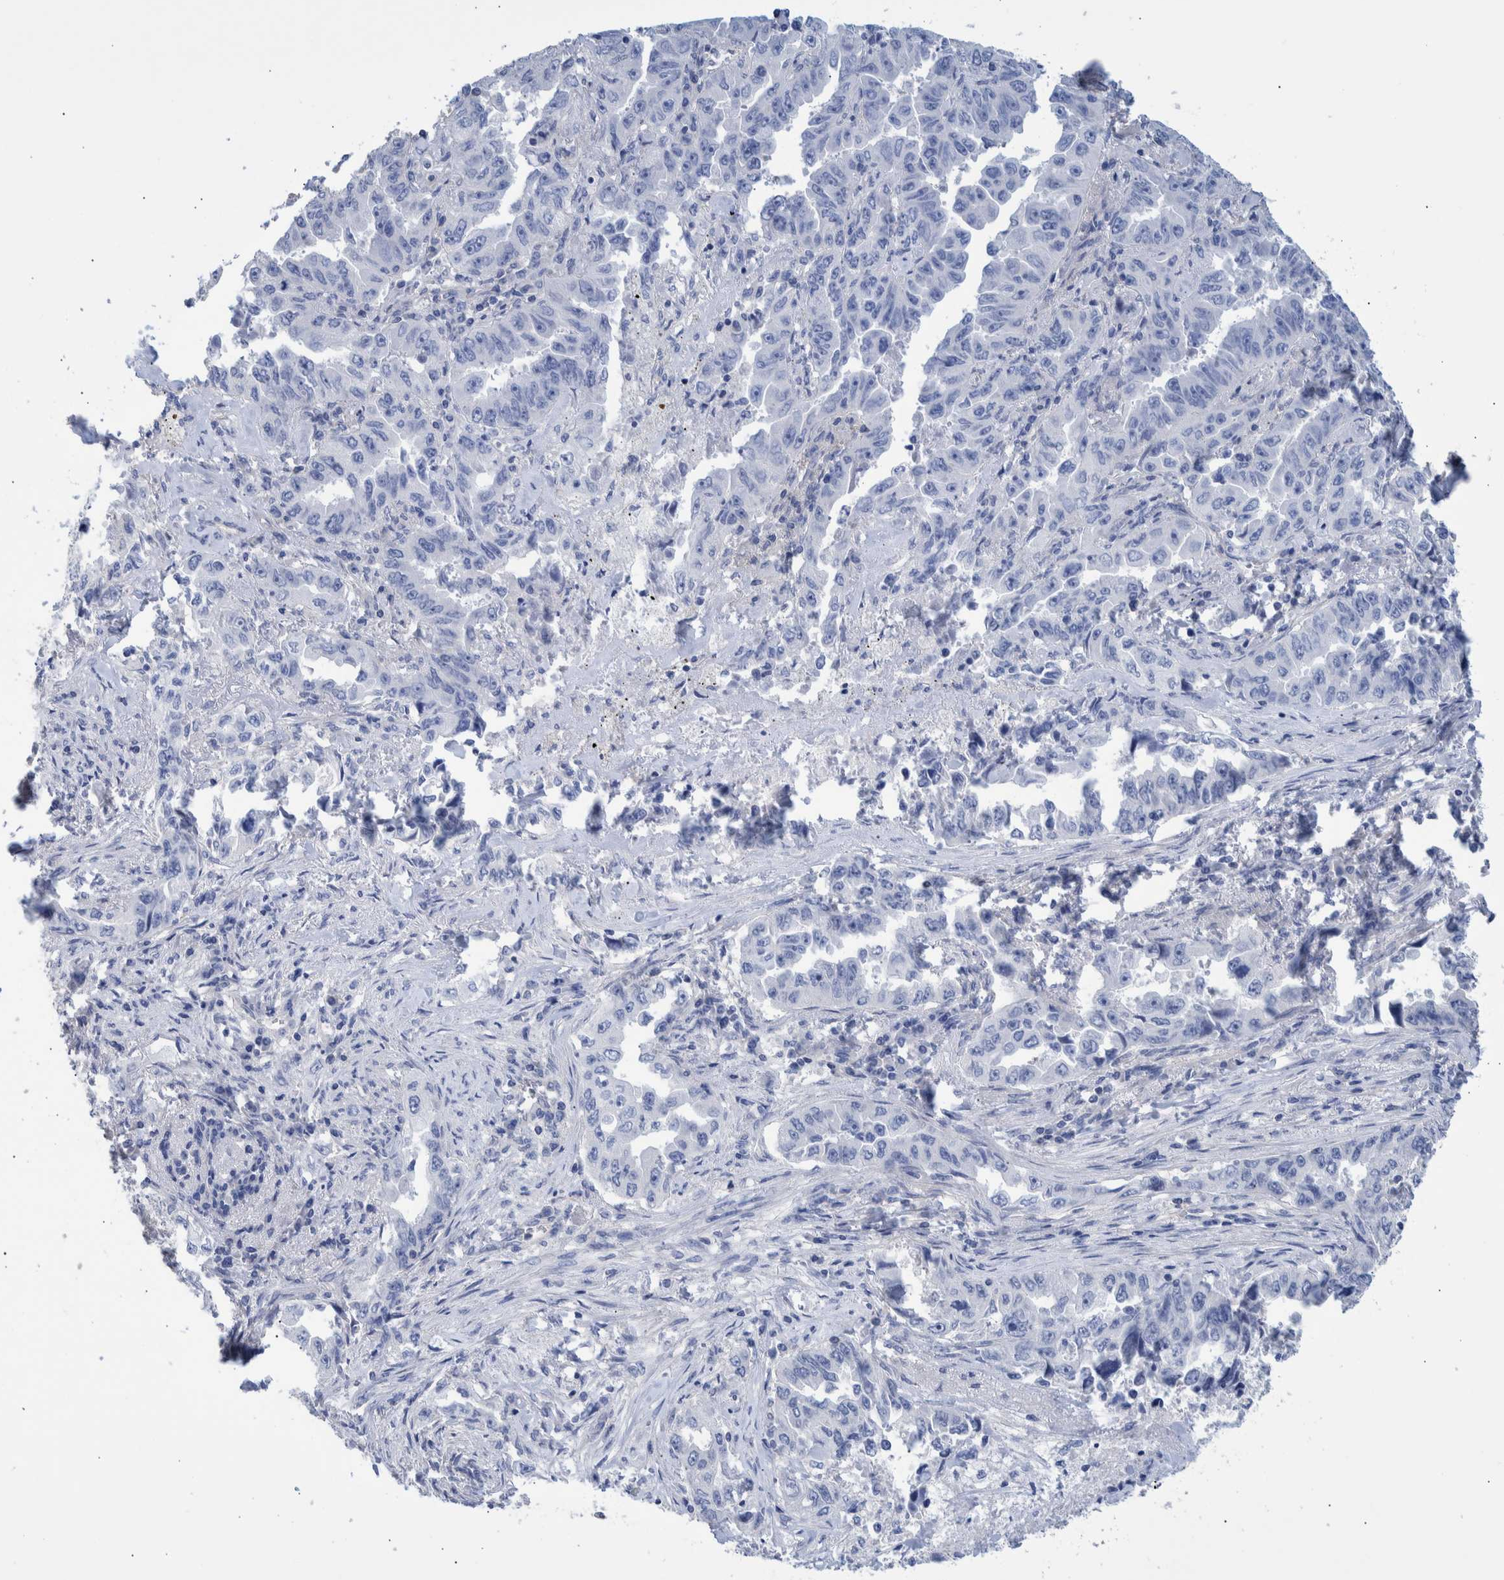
{"staining": {"intensity": "negative", "quantity": "none", "location": "none"}, "tissue": "lung cancer", "cell_type": "Tumor cells", "image_type": "cancer", "snomed": [{"axis": "morphology", "description": "Adenocarcinoma, NOS"}, {"axis": "topography", "description": "Lung"}], "caption": "Tumor cells are negative for protein expression in human adenocarcinoma (lung). Brightfield microscopy of immunohistochemistry stained with DAB (3,3'-diaminobenzidine) (brown) and hematoxylin (blue), captured at high magnification.", "gene": "PPP3CC", "patient": {"sex": "female", "age": 51}}